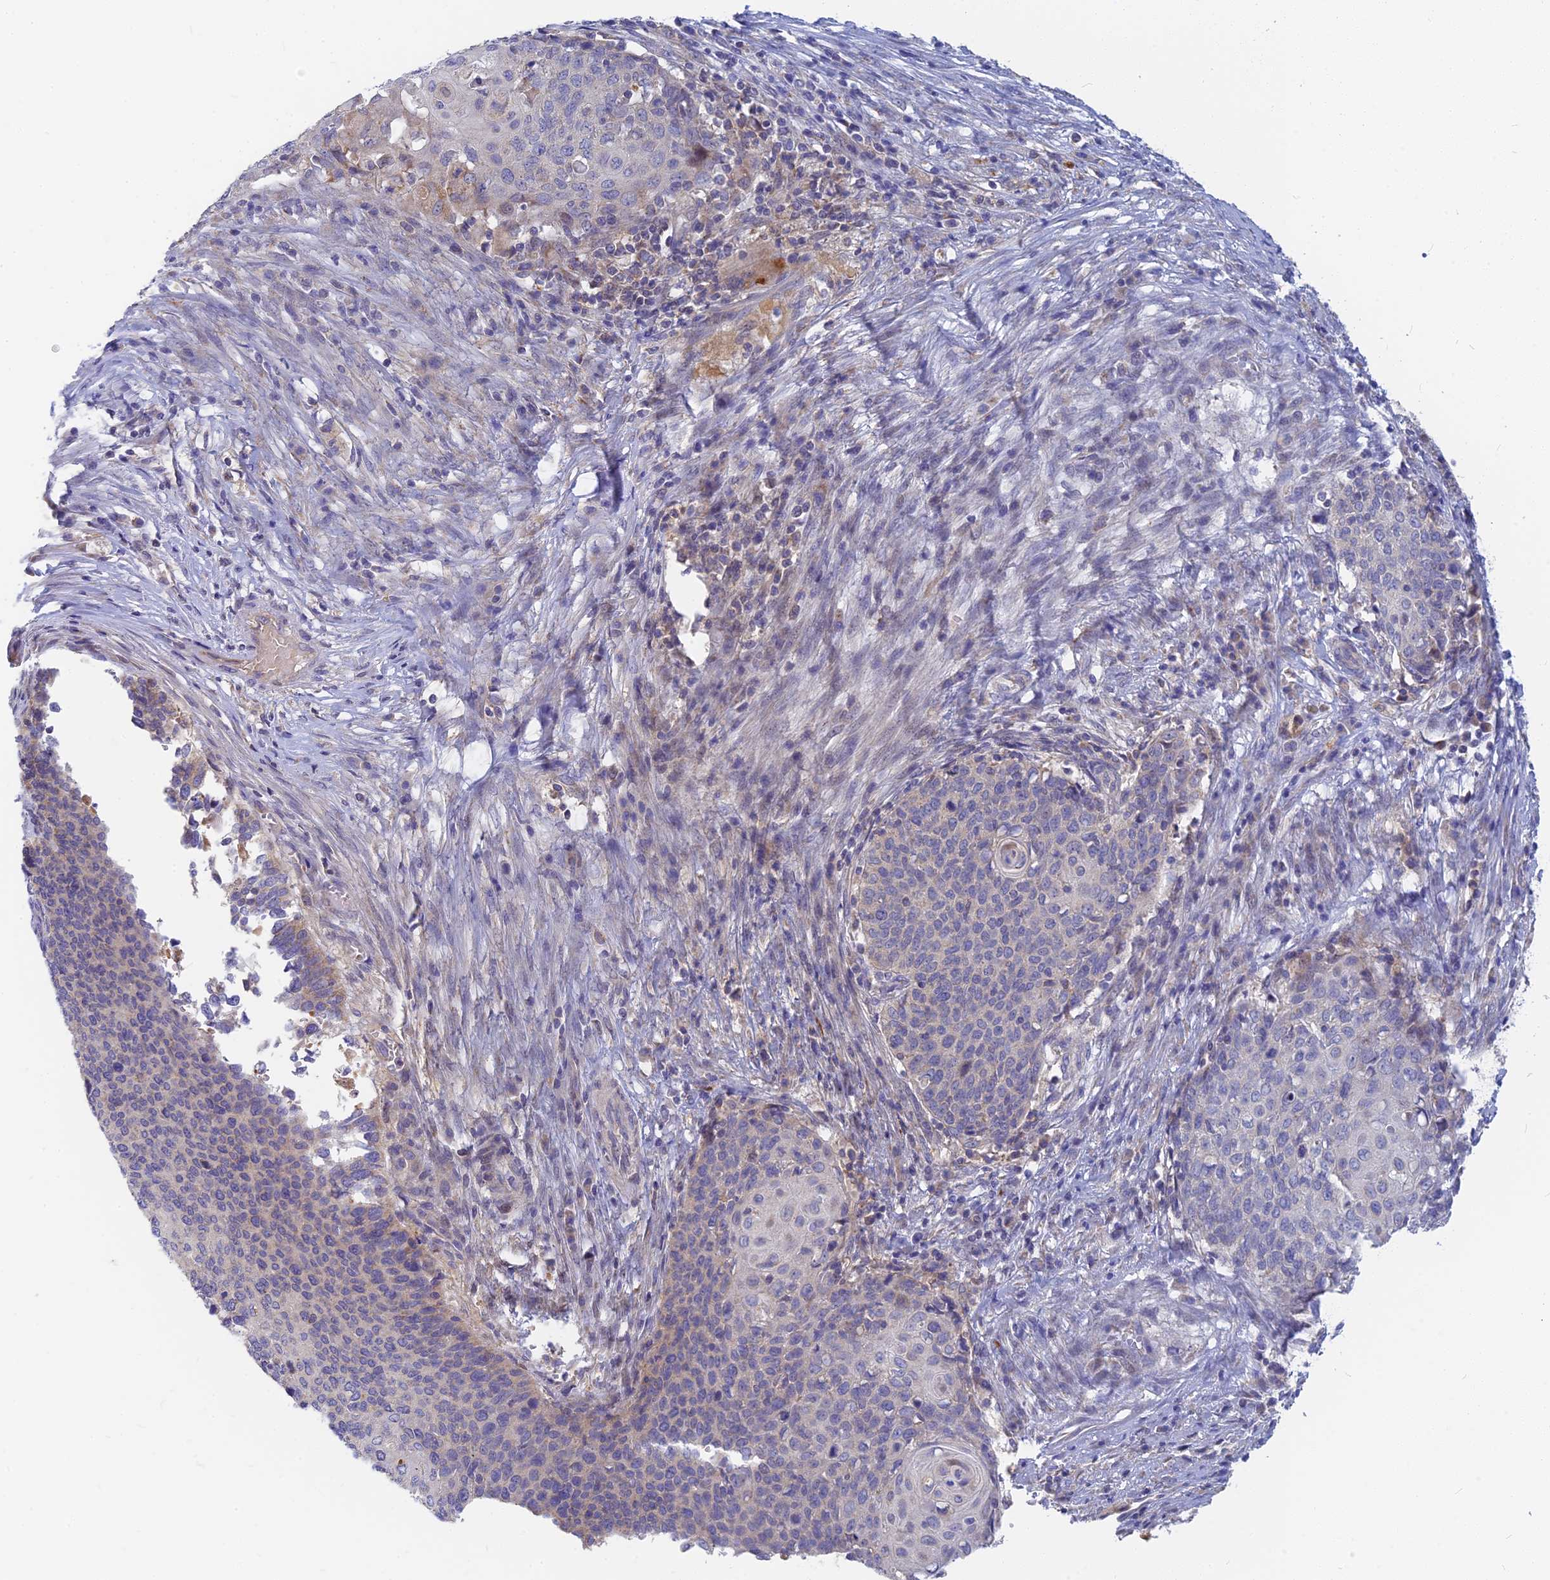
{"staining": {"intensity": "negative", "quantity": "none", "location": "none"}, "tissue": "cervical cancer", "cell_type": "Tumor cells", "image_type": "cancer", "snomed": [{"axis": "morphology", "description": "Squamous cell carcinoma, NOS"}, {"axis": "topography", "description": "Cervix"}], "caption": "There is no significant expression in tumor cells of cervical squamous cell carcinoma.", "gene": "CACNA1B", "patient": {"sex": "female", "age": 39}}